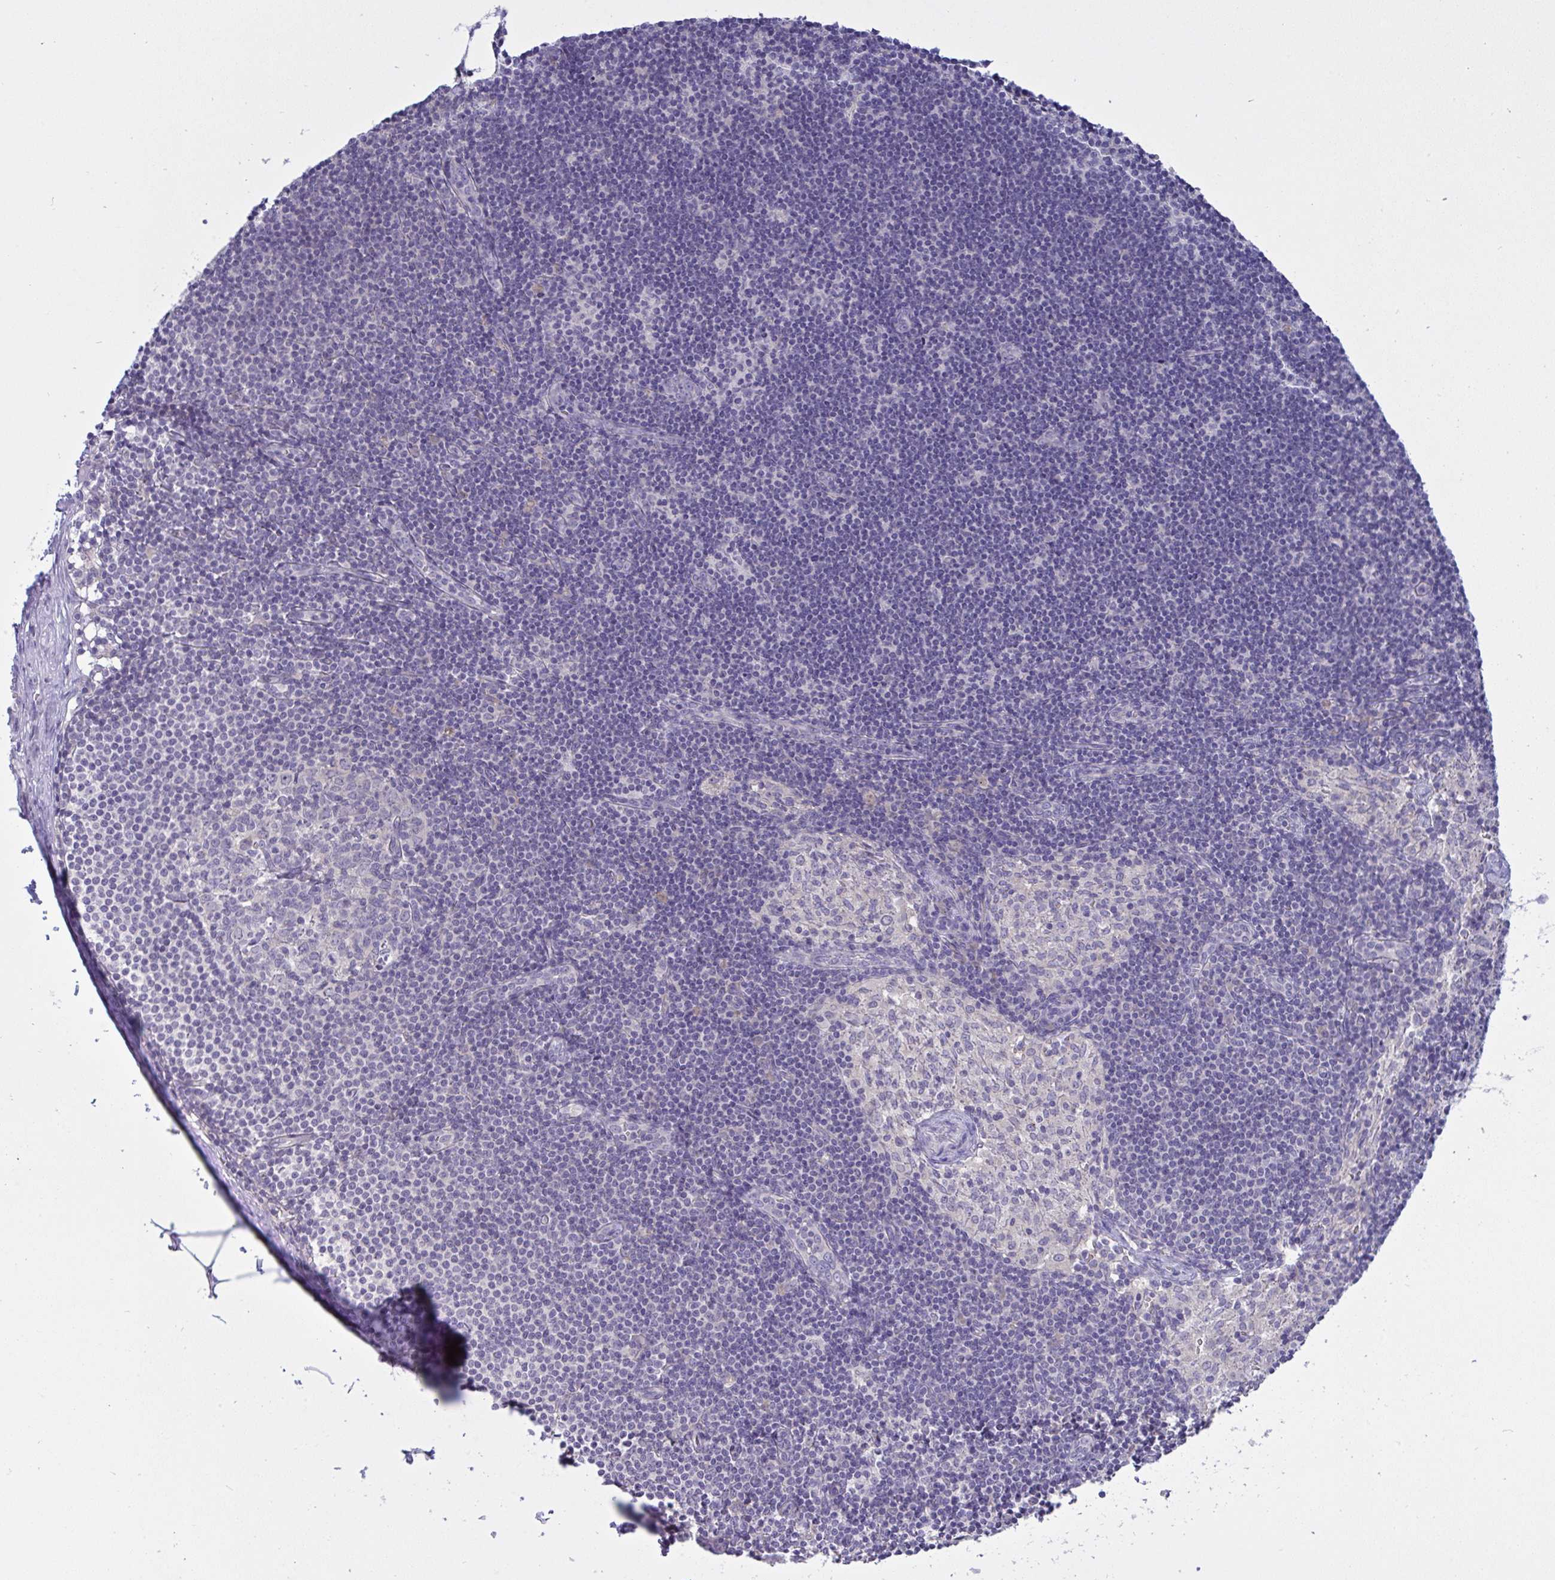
{"staining": {"intensity": "negative", "quantity": "none", "location": "none"}, "tissue": "lymph node", "cell_type": "Germinal center cells", "image_type": "normal", "snomed": [{"axis": "morphology", "description": "Normal tissue, NOS"}, {"axis": "topography", "description": "Lymph node"}], "caption": "Human lymph node stained for a protein using immunohistochemistry shows no positivity in germinal center cells.", "gene": "TMEM41A", "patient": {"sex": "female", "age": 31}}